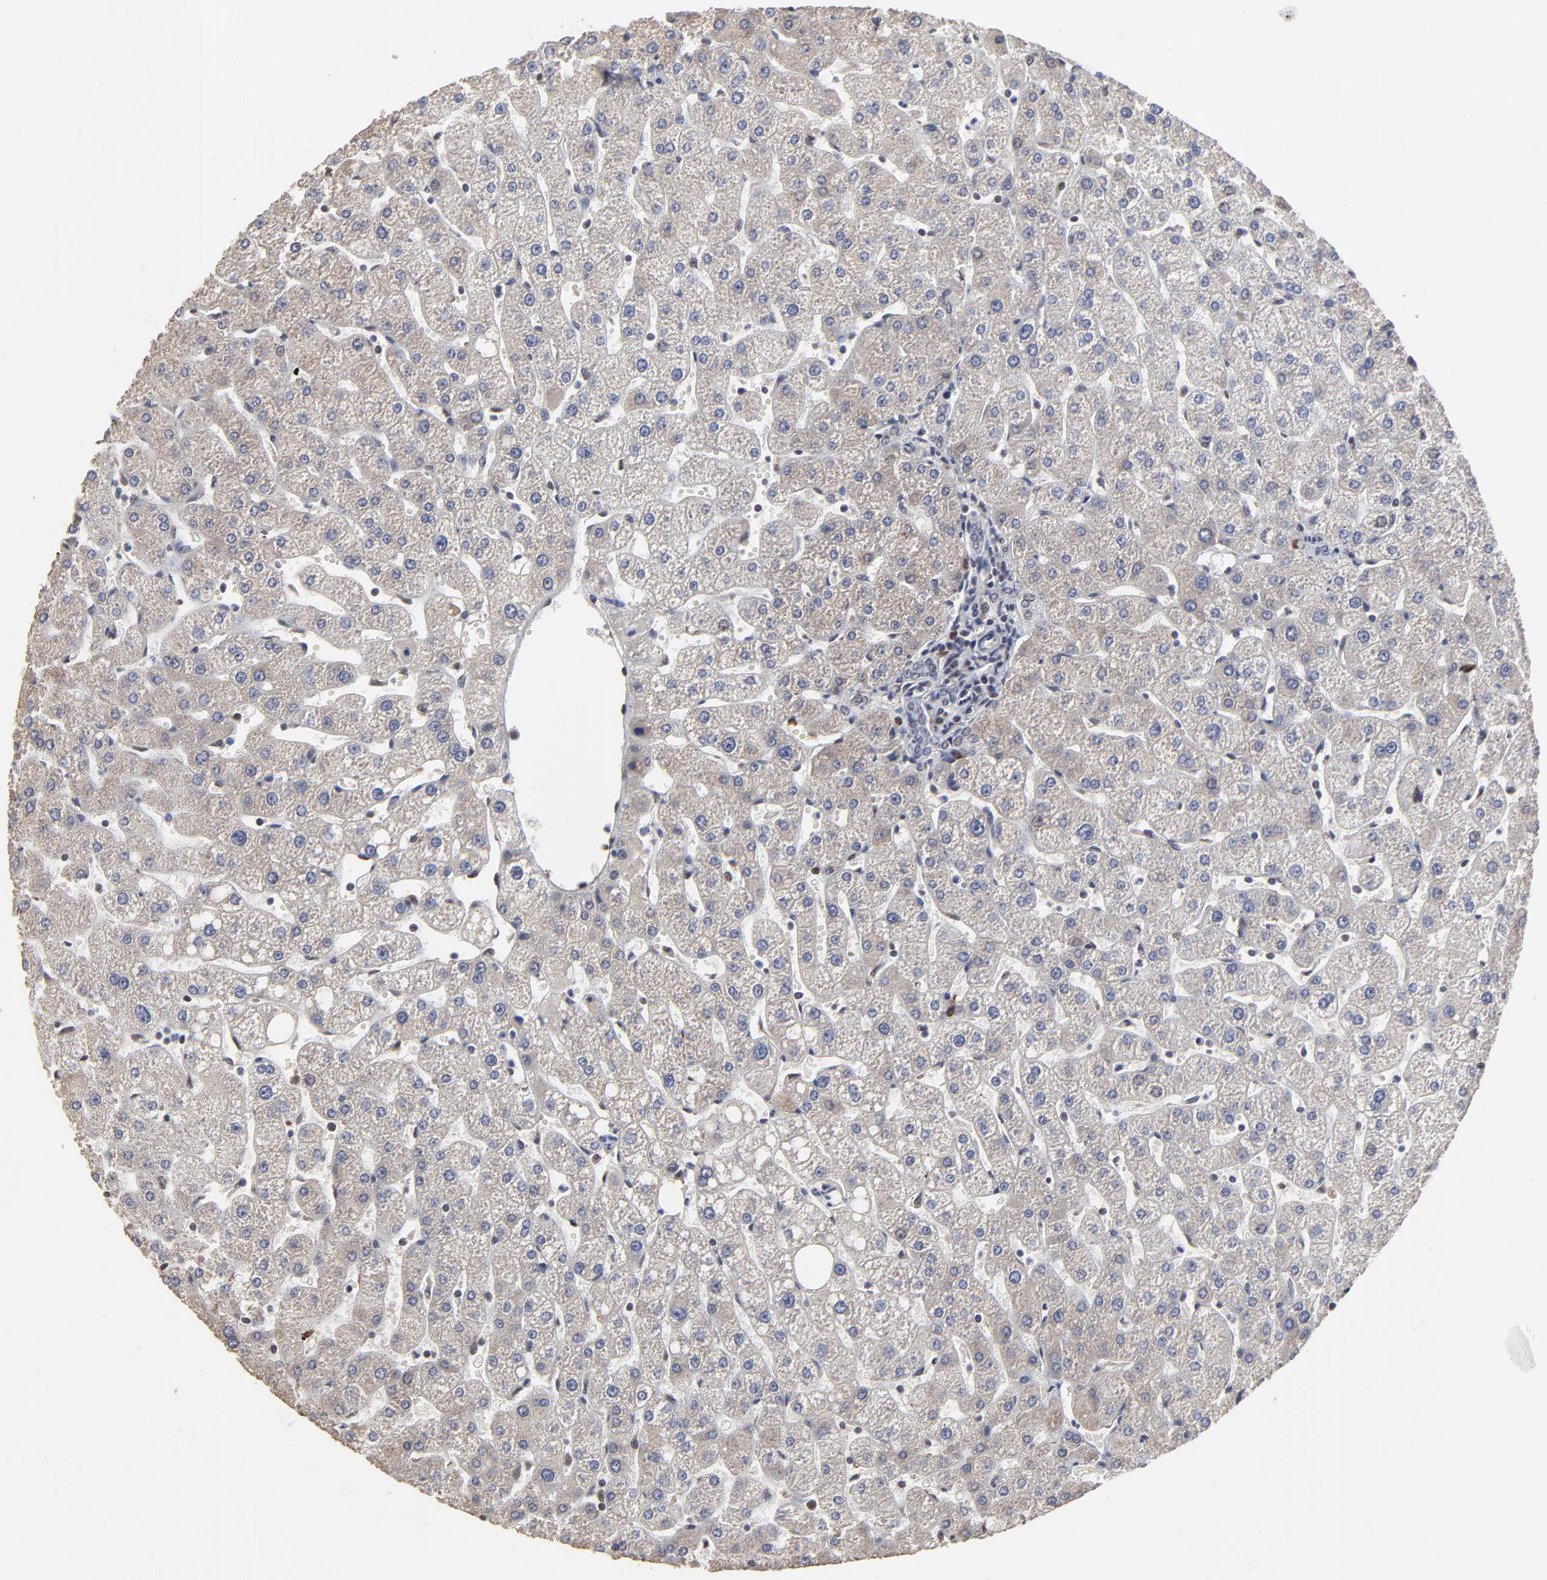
{"staining": {"intensity": "weak", "quantity": "<25%", "location": "cytoplasmic/membranous"}, "tissue": "liver", "cell_type": "Hepatocytes", "image_type": "normal", "snomed": [{"axis": "morphology", "description": "Normal tissue, NOS"}, {"axis": "topography", "description": "Liver"}], "caption": "An IHC micrograph of benign liver is shown. There is no staining in hepatocytes of liver.", "gene": "CHM", "patient": {"sex": "male", "age": 67}}